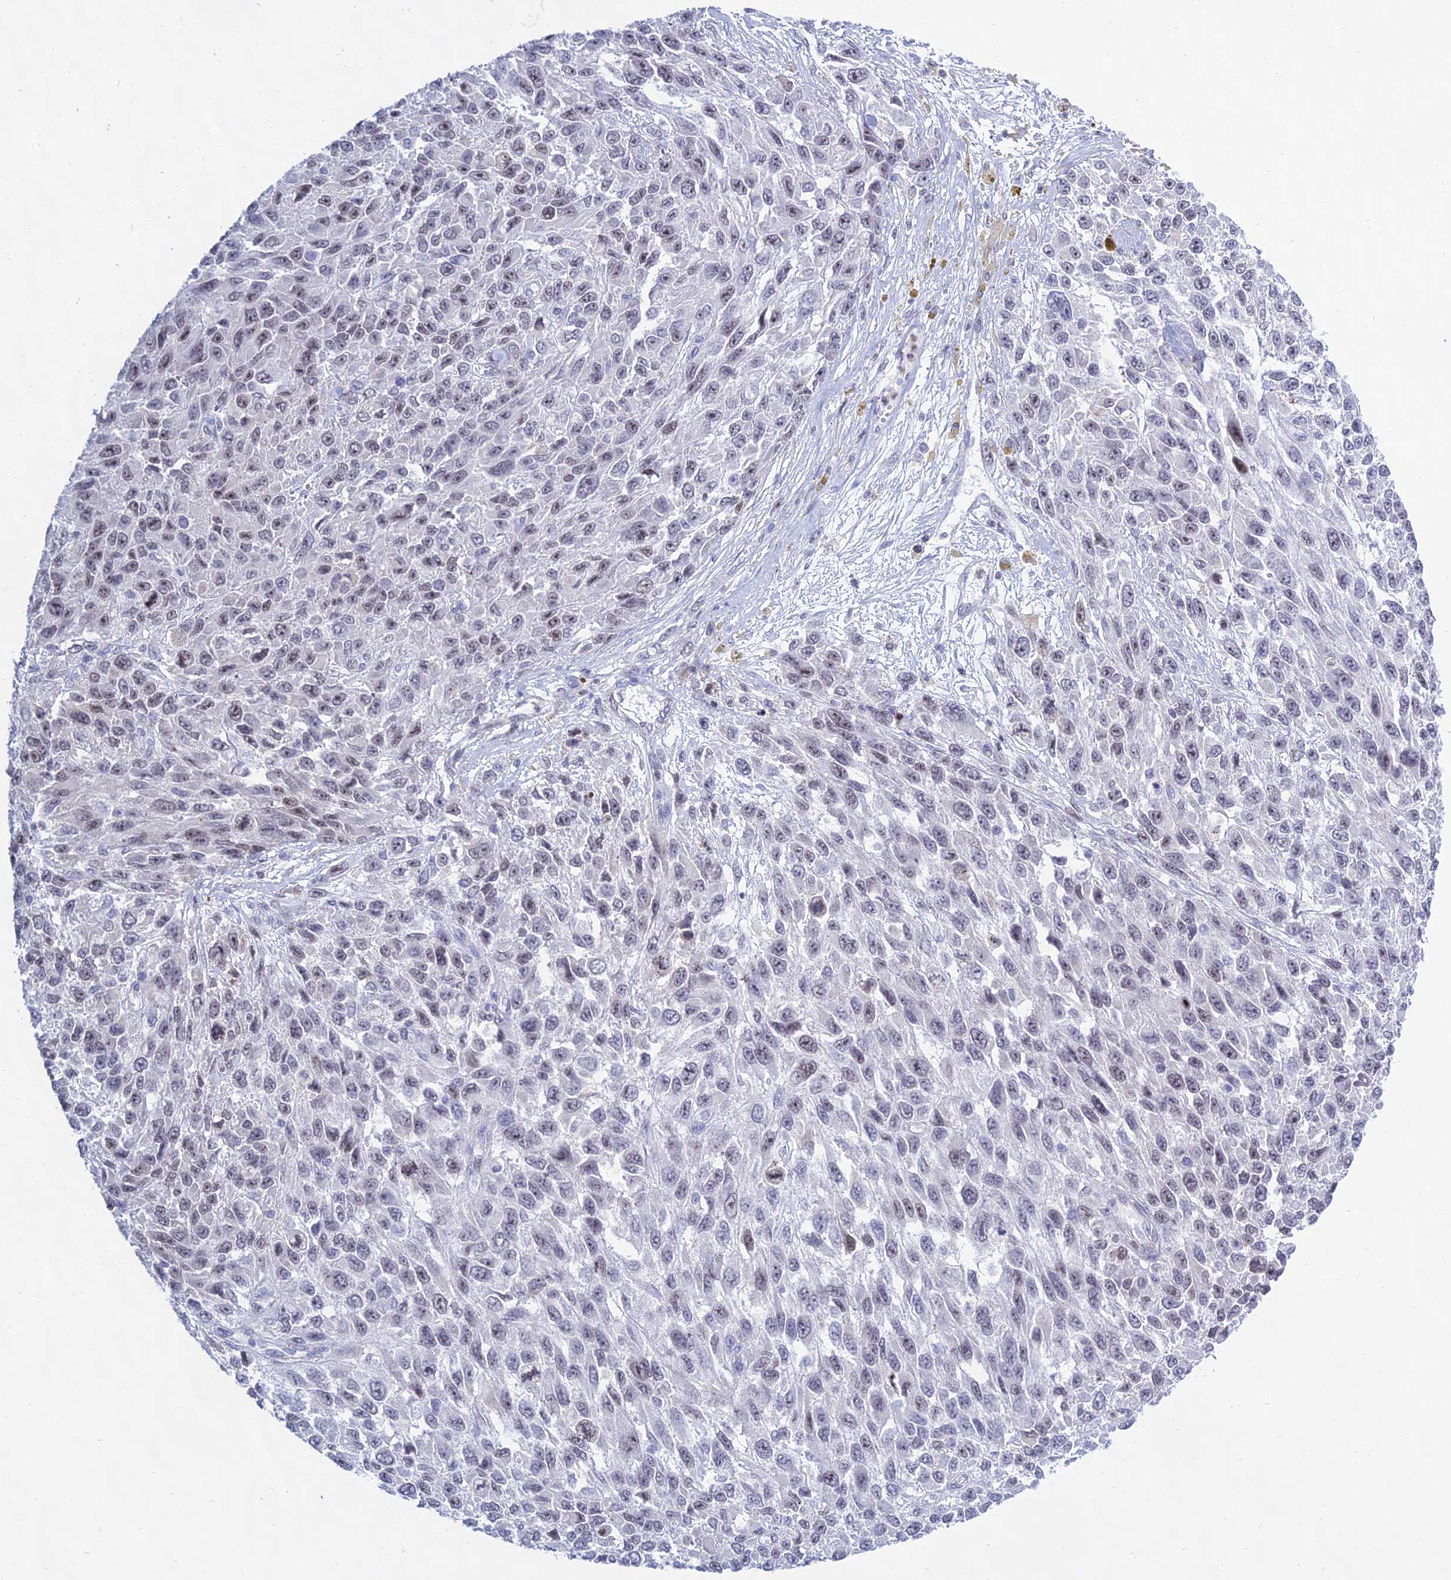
{"staining": {"intensity": "weak", "quantity": "<25%", "location": "nuclear"}, "tissue": "melanoma", "cell_type": "Tumor cells", "image_type": "cancer", "snomed": [{"axis": "morphology", "description": "Malignant melanoma, NOS"}, {"axis": "topography", "description": "Skin"}], "caption": "Tumor cells show no significant staining in melanoma. (Brightfield microscopy of DAB IHC at high magnification).", "gene": "KRR1", "patient": {"sex": "female", "age": 96}}